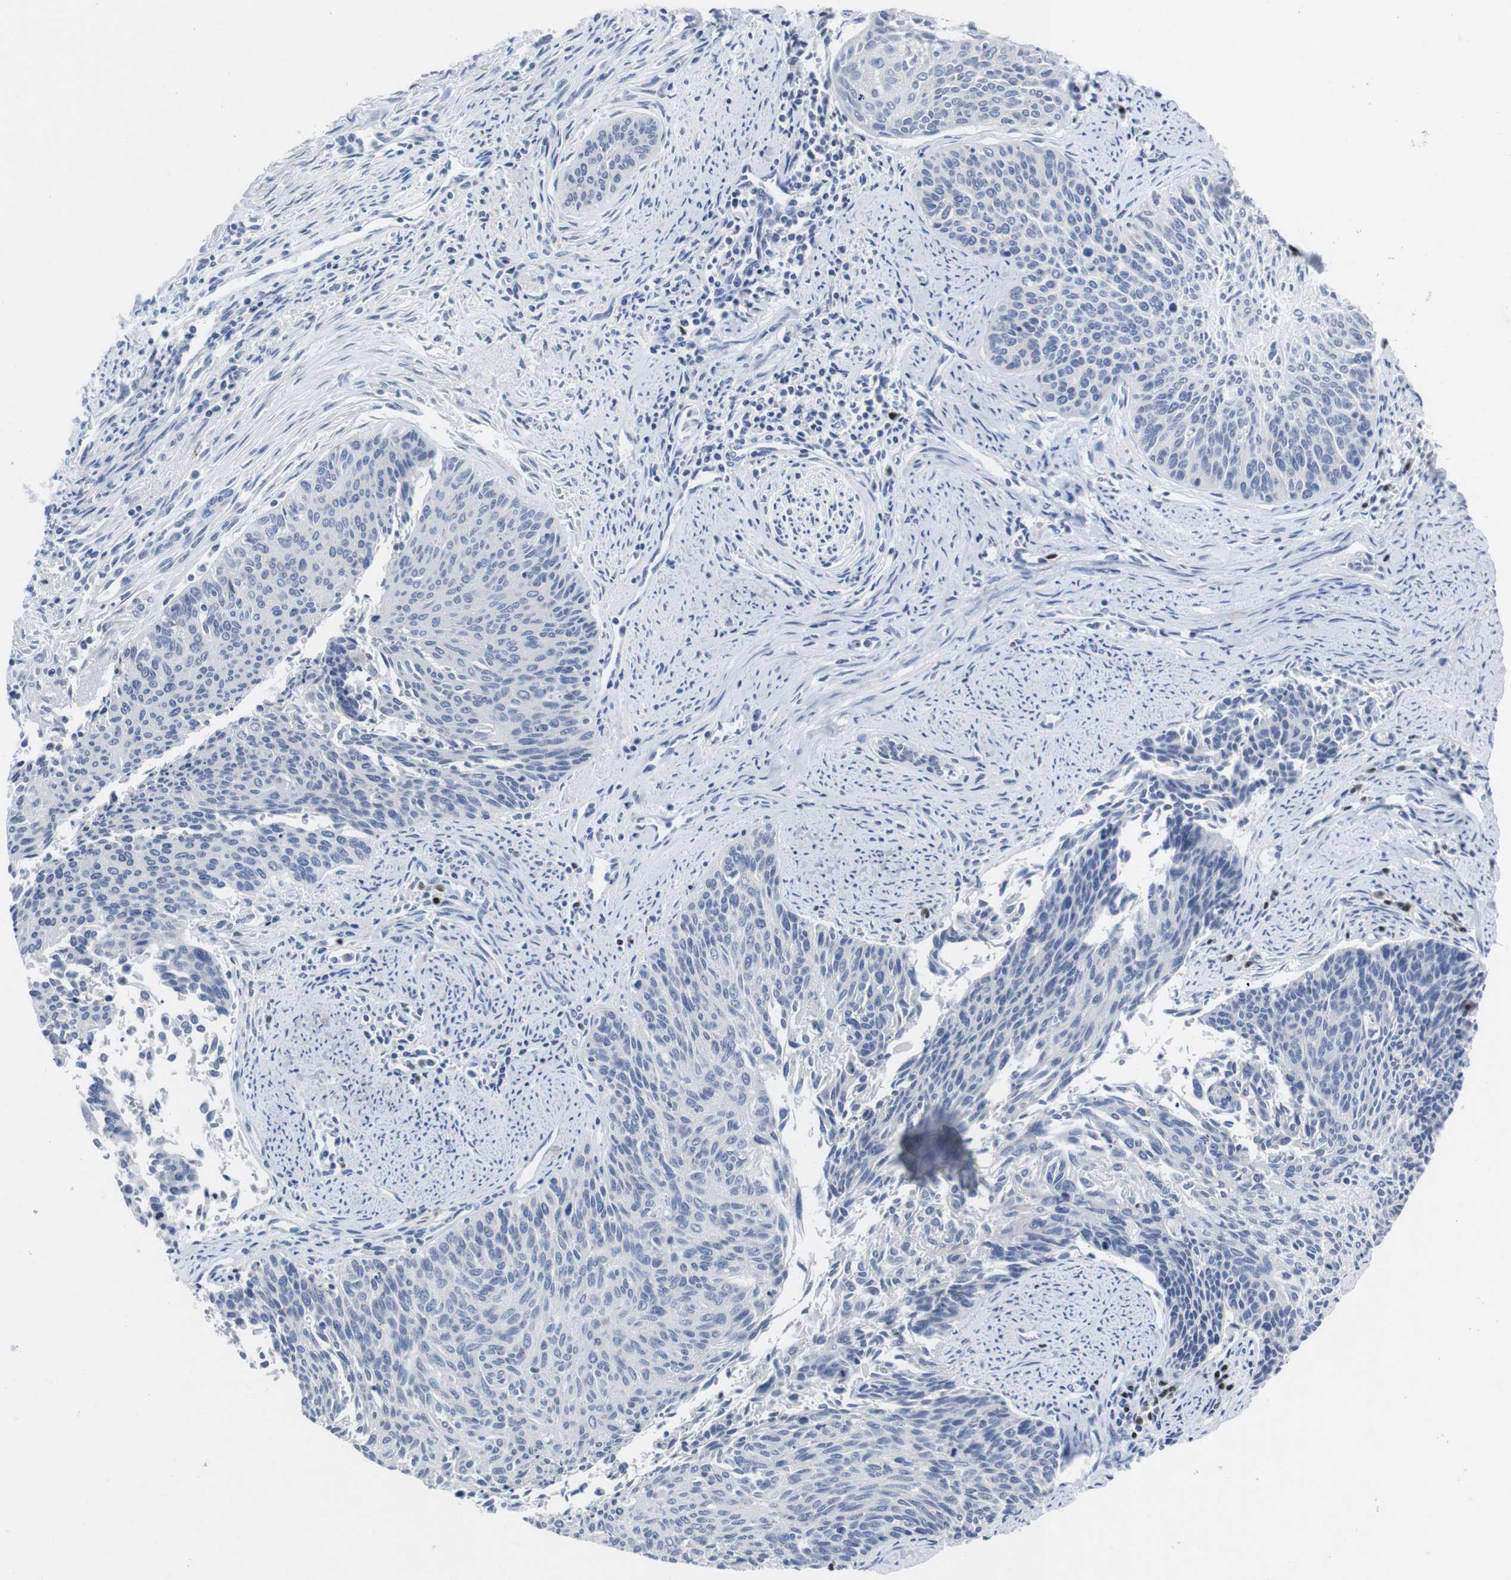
{"staining": {"intensity": "negative", "quantity": "none", "location": "none"}, "tissue": "cervical cancer", "cell_type": "Tumor cells", "image_type": "cancer", "snomed": [{"axis": "morphology", "description": "Squamous cell carcinoma, NOS"}, {"axis": "topography", "description": "Cervix"}], "caption": "High power microscopy histopathology image of an IHC photomicrograph of squamous cell carcinoma (cervical), revealing no significant staining in tumor cells. Brightfield microscopy of IHC stained with DAB (3,3'-diaminobenzidine) (brown) and hematoxylin (blue), captured at high magnification.", "gene": "IRF4", "patient": {"sex": "female", "age": 55}}